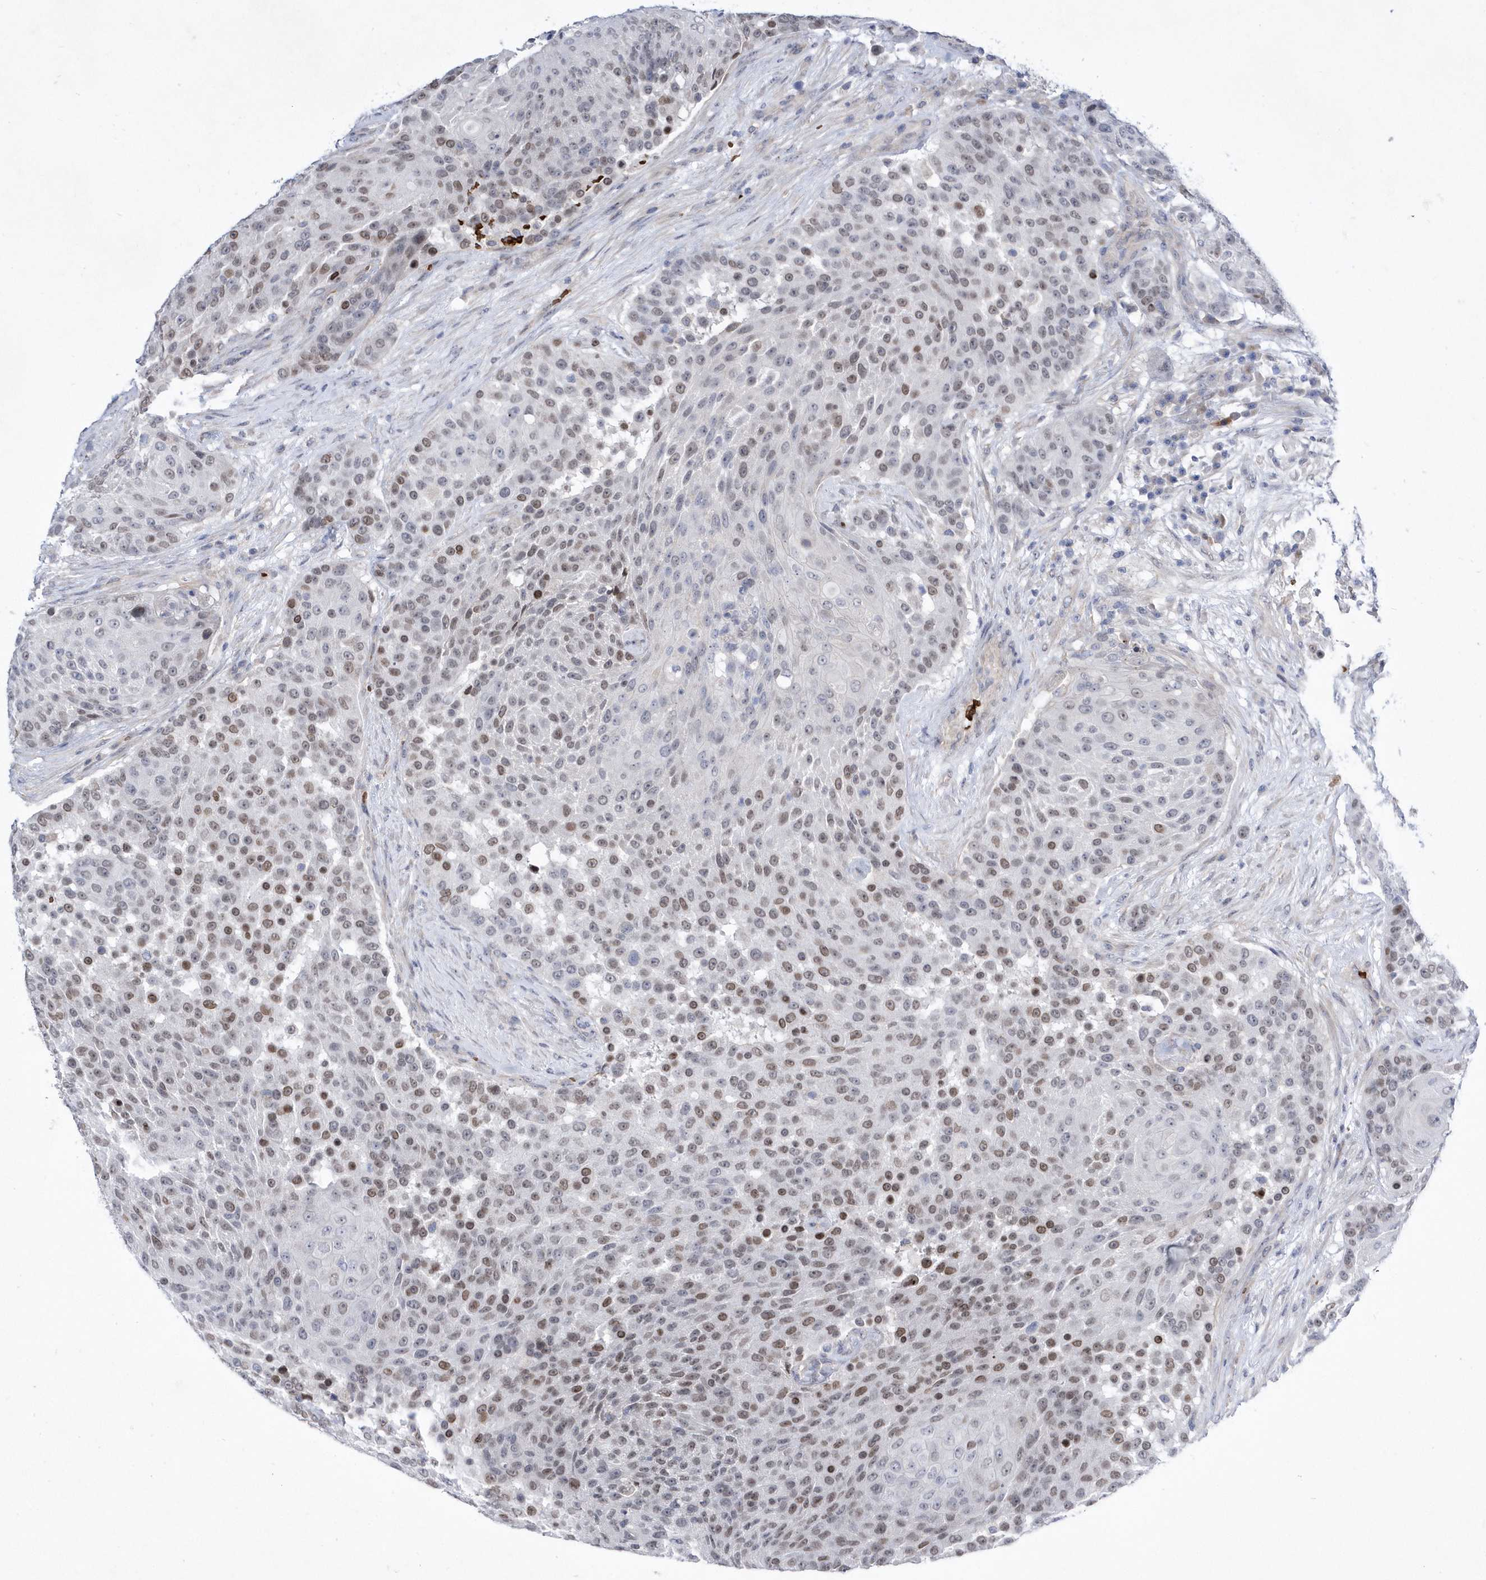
{"staining": {"intensity": "moderate", "quantity": "25%-75%", "location": "nuclear"}, "tissue": "urothelial cancer", "cell_type": "Tumor cells", "image_type": "cancer", "snomed": [{"axis": "morphology", "description": "Urothelial carcinoma, High grade"}, {"axis": "topography", "description": "Urinary bladder"}], "caption": "An IHC histopathology image of neoplastic tissue is shown. Protein staining in brown labels moderate nuclear positivity in urothelial cancer within tumor cells. Immunohistochemistry stains the protein in brown and the nuclei are stained blue.", "gene": "ZNF875", "patient": {"sex": "female", "age": 63}}